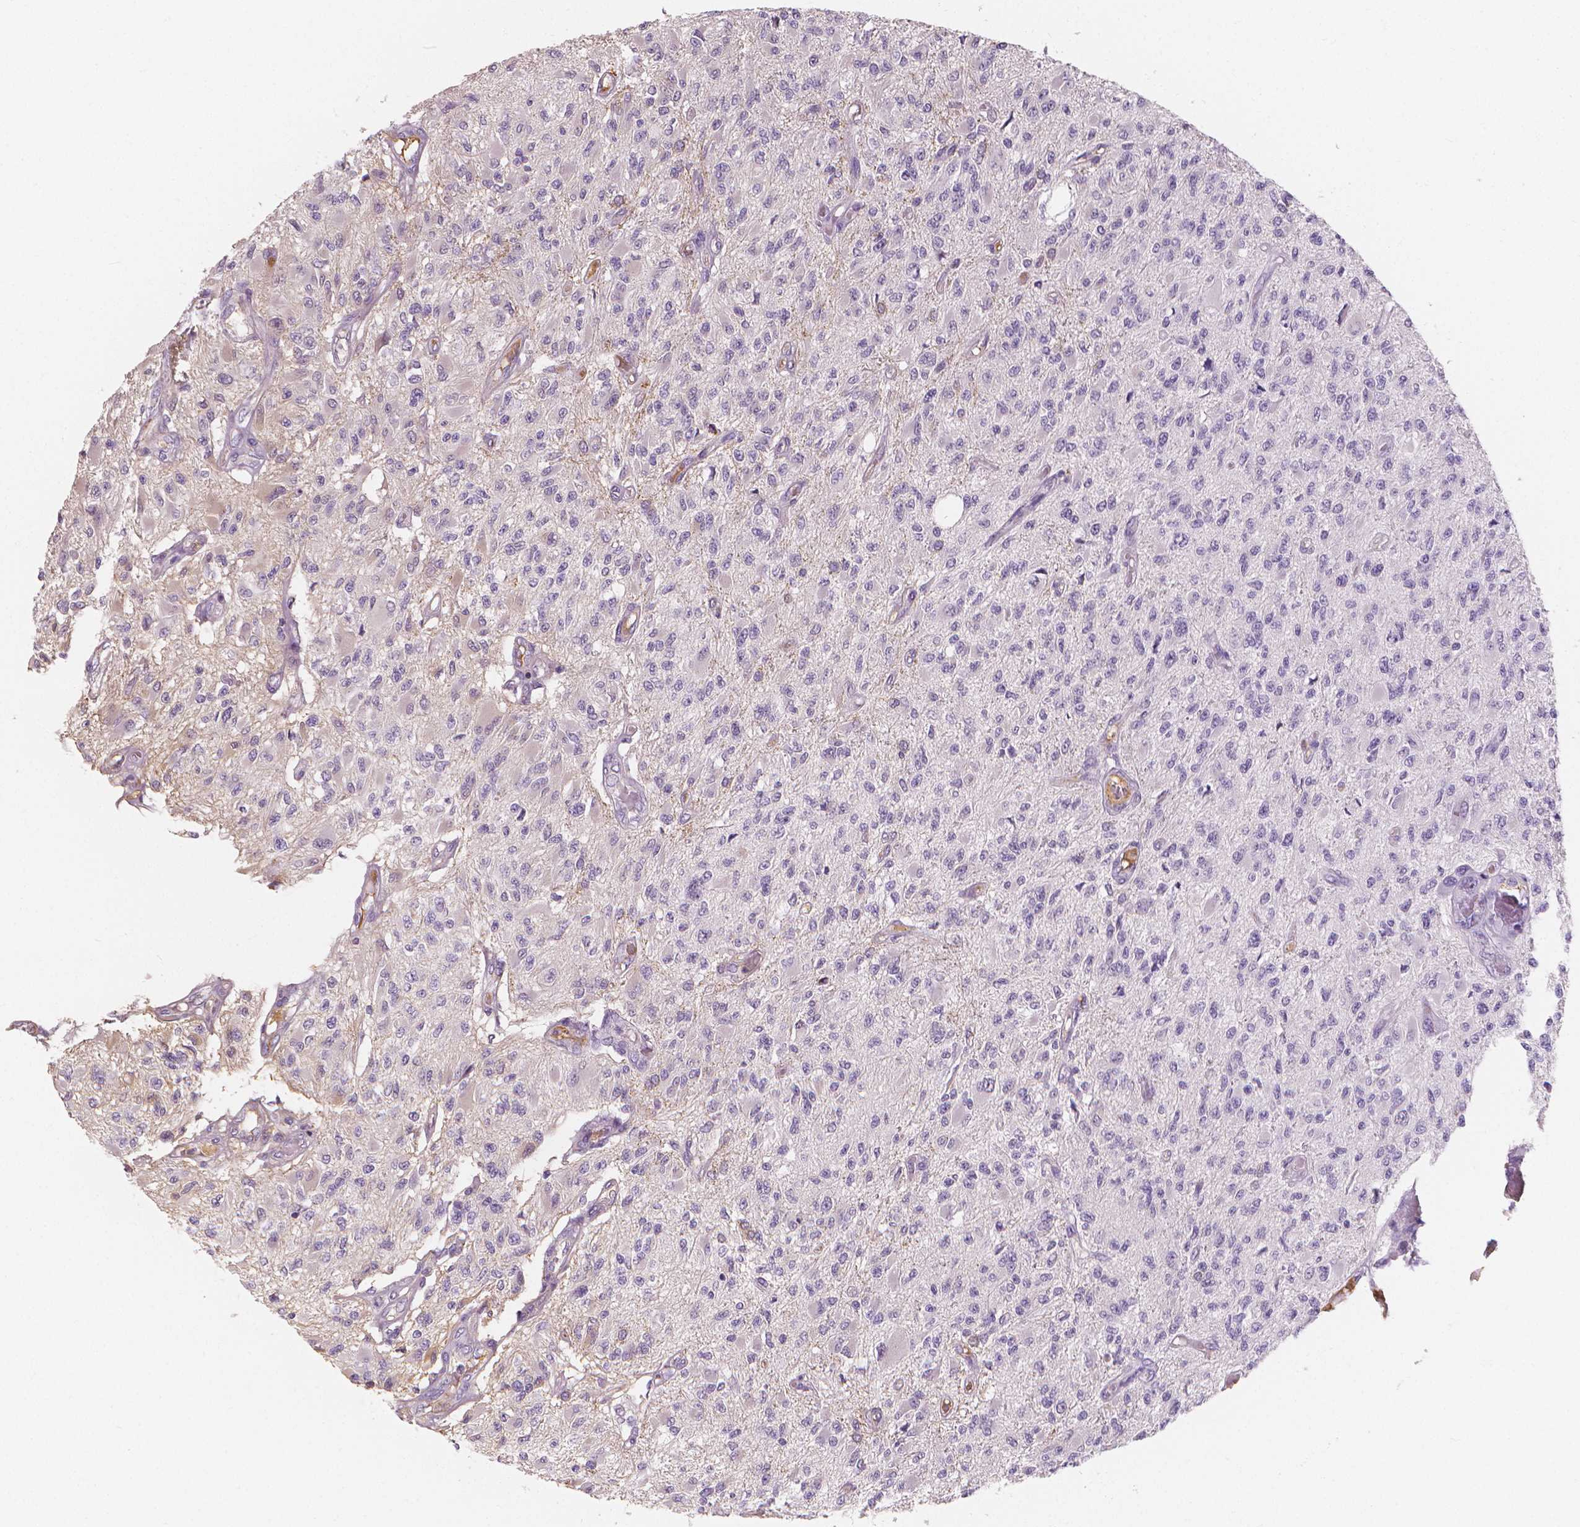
{"staining": {"intensity": "negative", "quantity": "none", "location": "none"}, "tissue": "glioma", "cell_type": "Tumor cells", "image_type": "cancer", "snomed": [{"axis": "morphology", "description": "Glioma, malignant, High grade"}, {"axis": "topography", "description": "Brain"}], "caption": "Immunohistochemistry (IHC) micrograph of glioma stained for a protein (brown), which exhibits no expression in tumor cells.", "gene": "APOA4", "patient": {"sex": "female", "age": 63}}